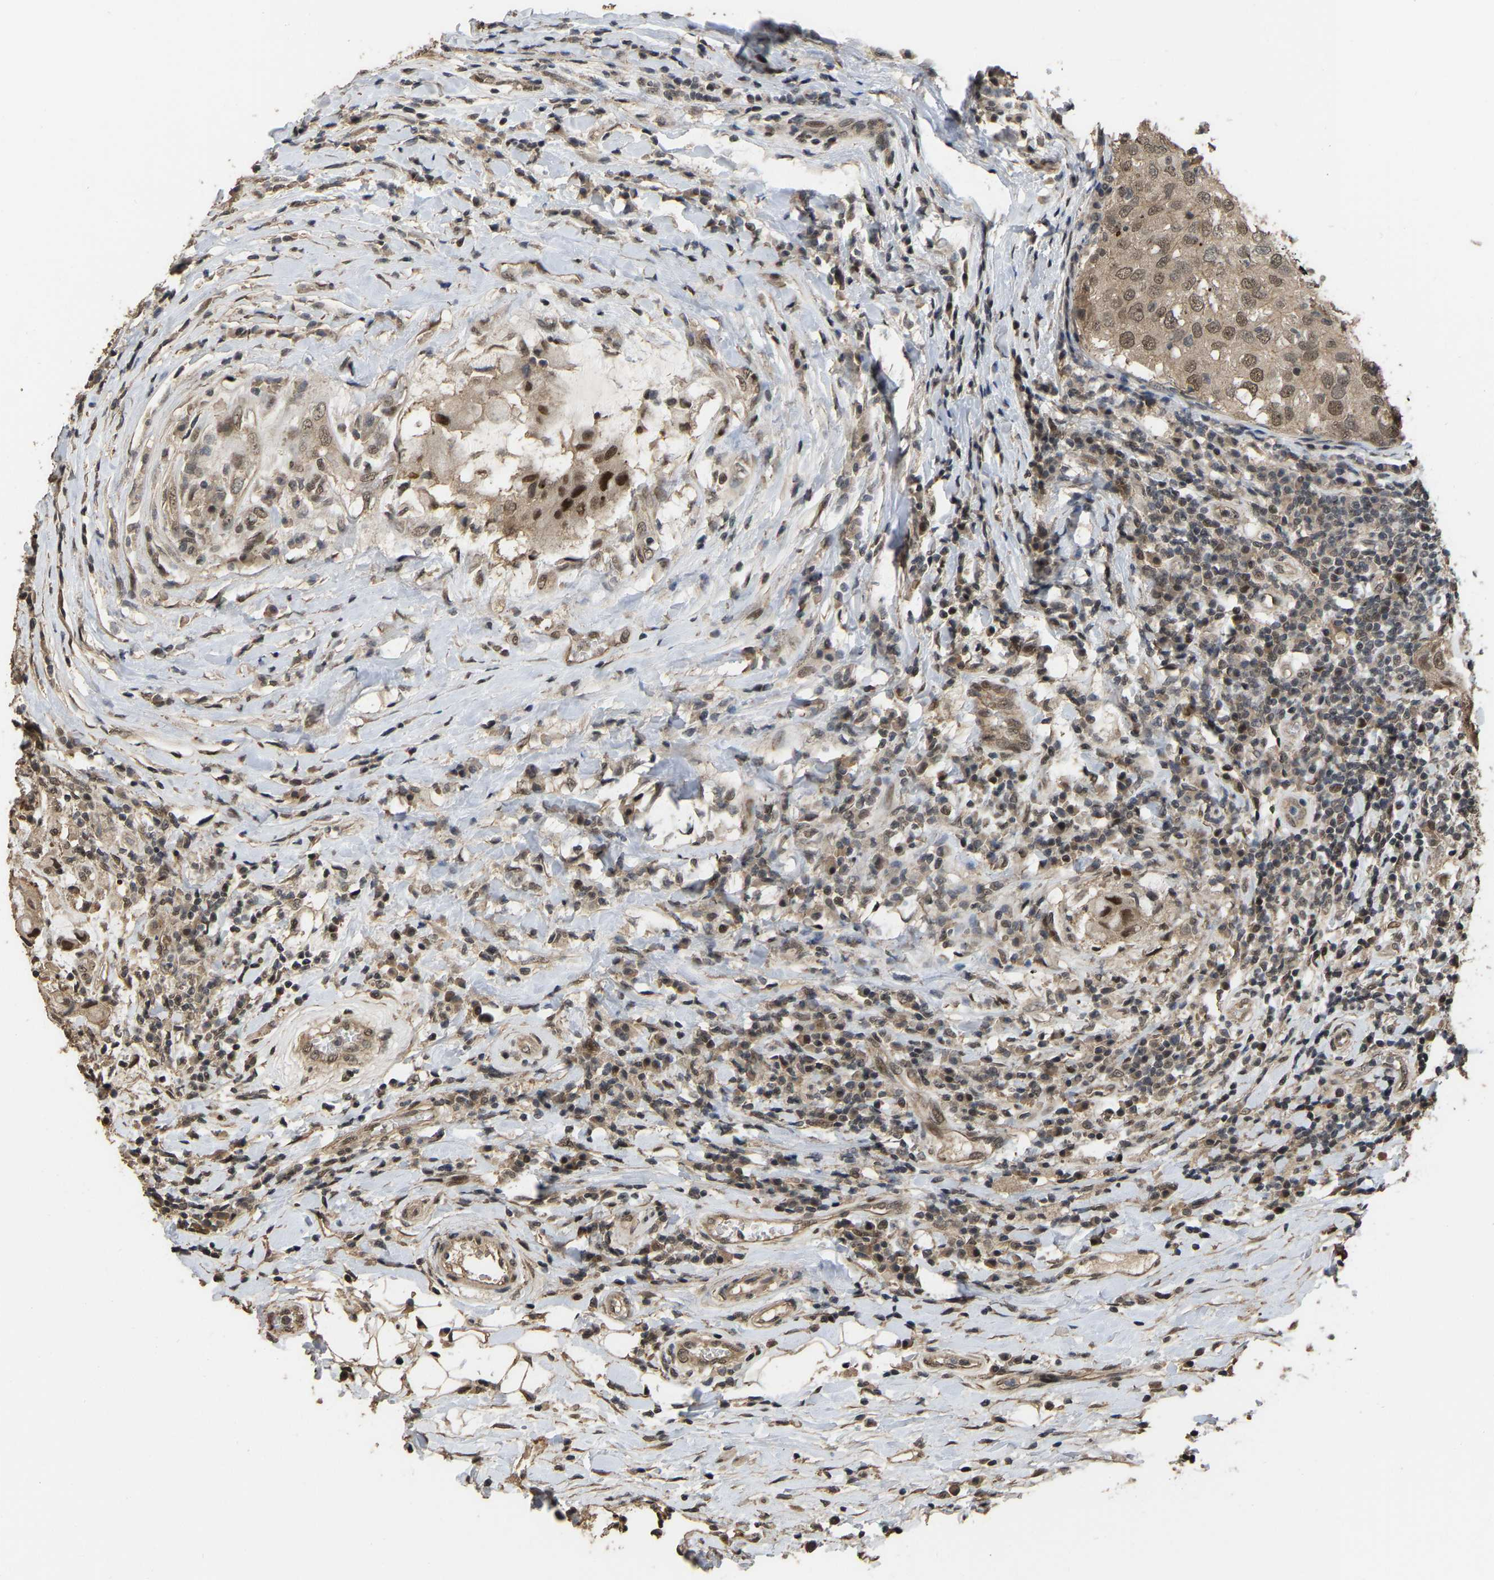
{"staining": {"intensity": "moderate", "quantity": ">75%", "location": "nuclear"}, "tissue": "breast cancer", "cell_type": "Tumor cells", "image_type": "cancer", "snomed": [{"axis": "morphology", "description": "Duct carcinoma"}, {"axis": "topography", "description": "Breast"}], "caption": "This micrograph reveals immunohistochemistry staining of human breast cancer, with medium moderate nuclear positivity in approximately >75% of tumor cells.", "gene": "ARHGAP23", "patient": {"sex": "female", "age": 27}}